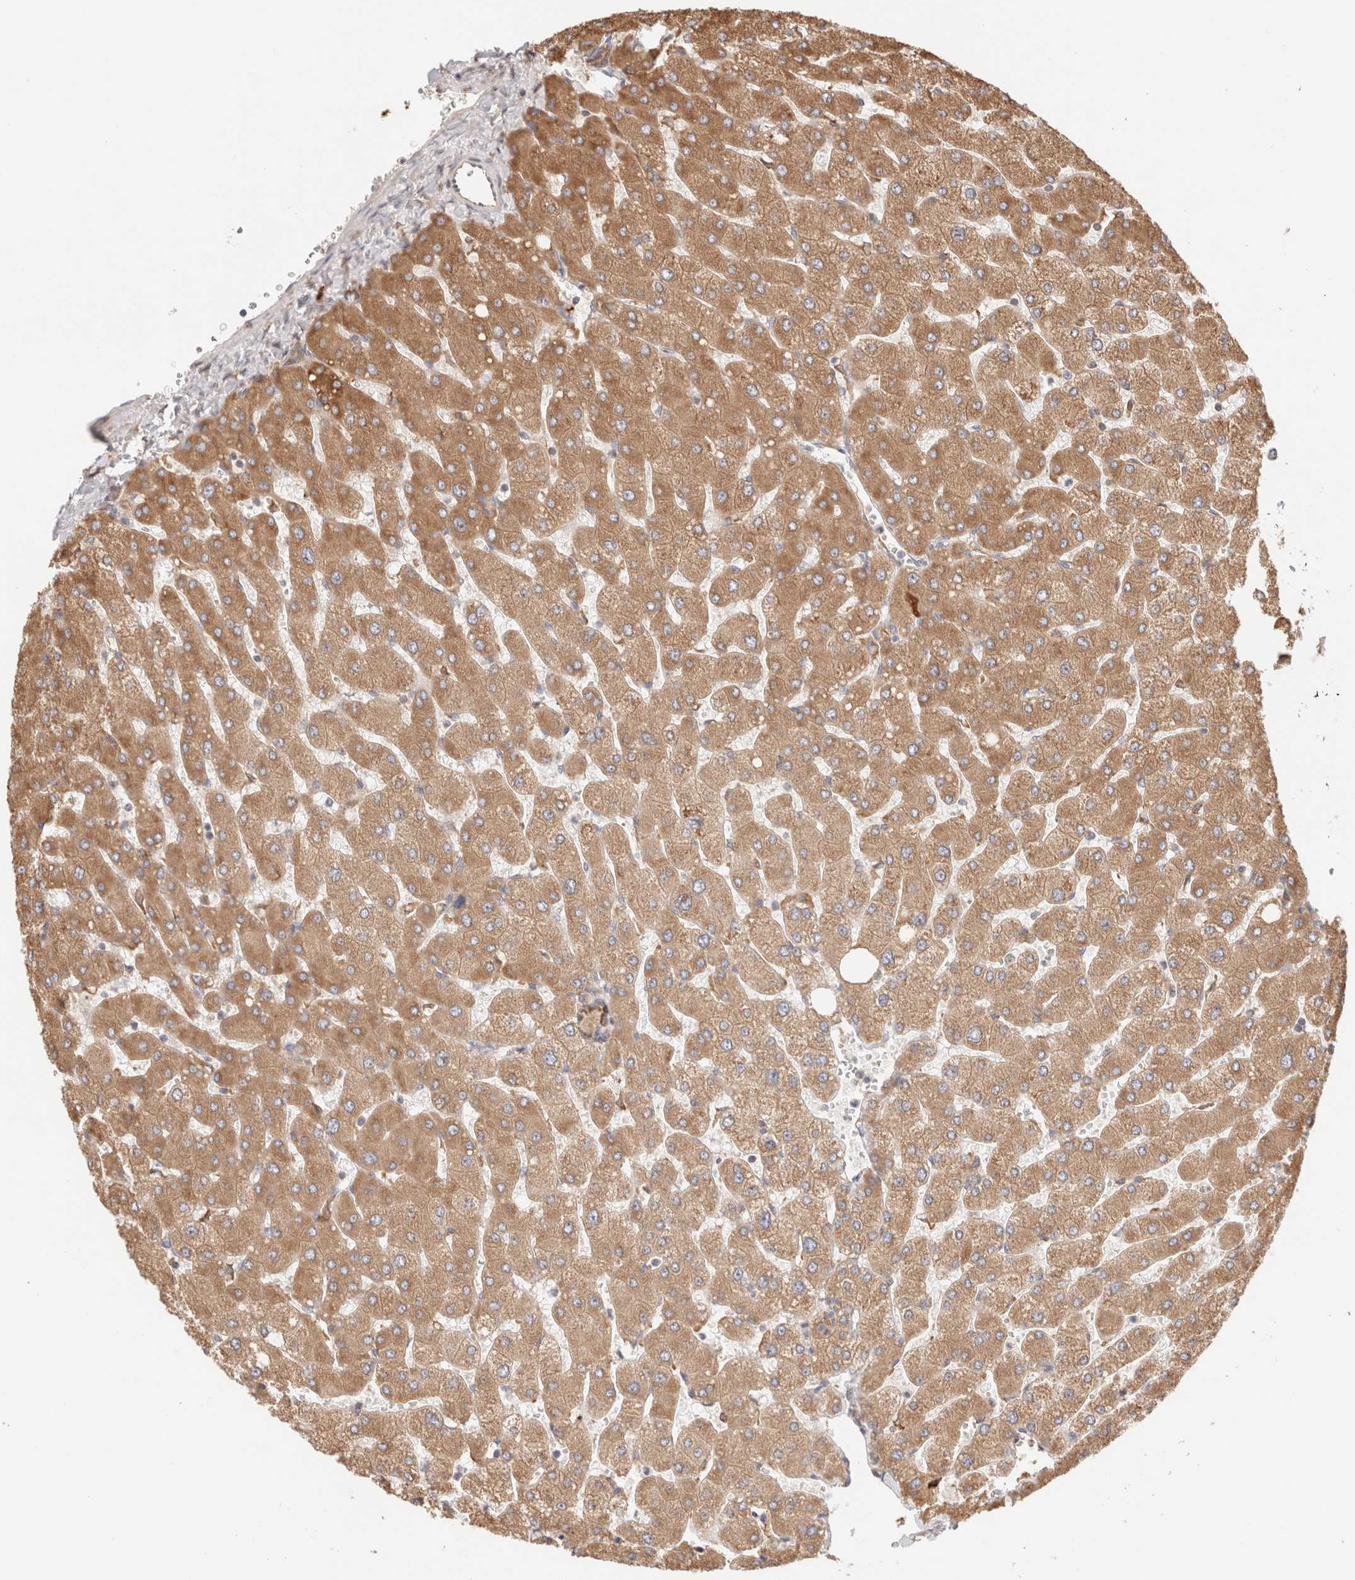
{"staining": {"intensity": "moderate", "quantity": ">75%", "location": "cytoplasmic/membranous"}, "tissue": "liver", "cell_type": "Hepatocytes", "image_type": "normal", "snomed": [{"axis": "morphology", "description": "Normal tissue, NOS"}, {"axis": "topography", "description": "Liver"}], "caption": "This histopathology image reveals benign liver stained with immunohistochemistry (IHC) to label a protein in brown. The cytoplasmic/membranous of hepatocytes show moderate positivity for the protein. Nuclei are counter-stained blue.", "gene": "FER", "patient": {"sex": "male", "age": 55}}